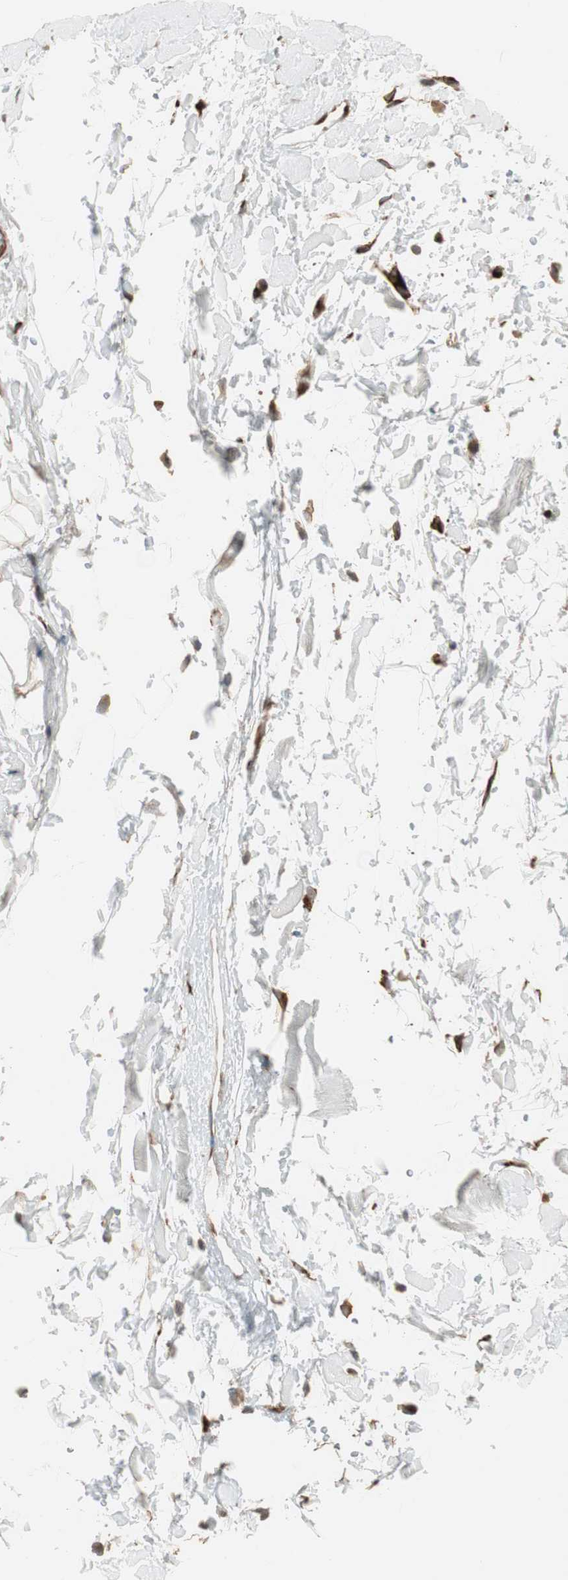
{"staining": {"intensity": "moderate", "quantity": "25%-75%", "location": "cytoplasmic/membranous"}, "tissue": "adipose tissue", "cell_type": "Adipocytes", "image_type": "normal", "snomed": [{"axis": "morphology", "description": "Normal tissue, NOS"}, {"axis": "topography", "description": "Soft tissue"}], "caption": "Moderate cytoplasmic/membranous positivity for a protein is present in approximately 25%-75% of adipocytes of benign adipose tissue using IHC.", "gene": "PRKG1", "patient": {"sex": "male", "age": 72}}